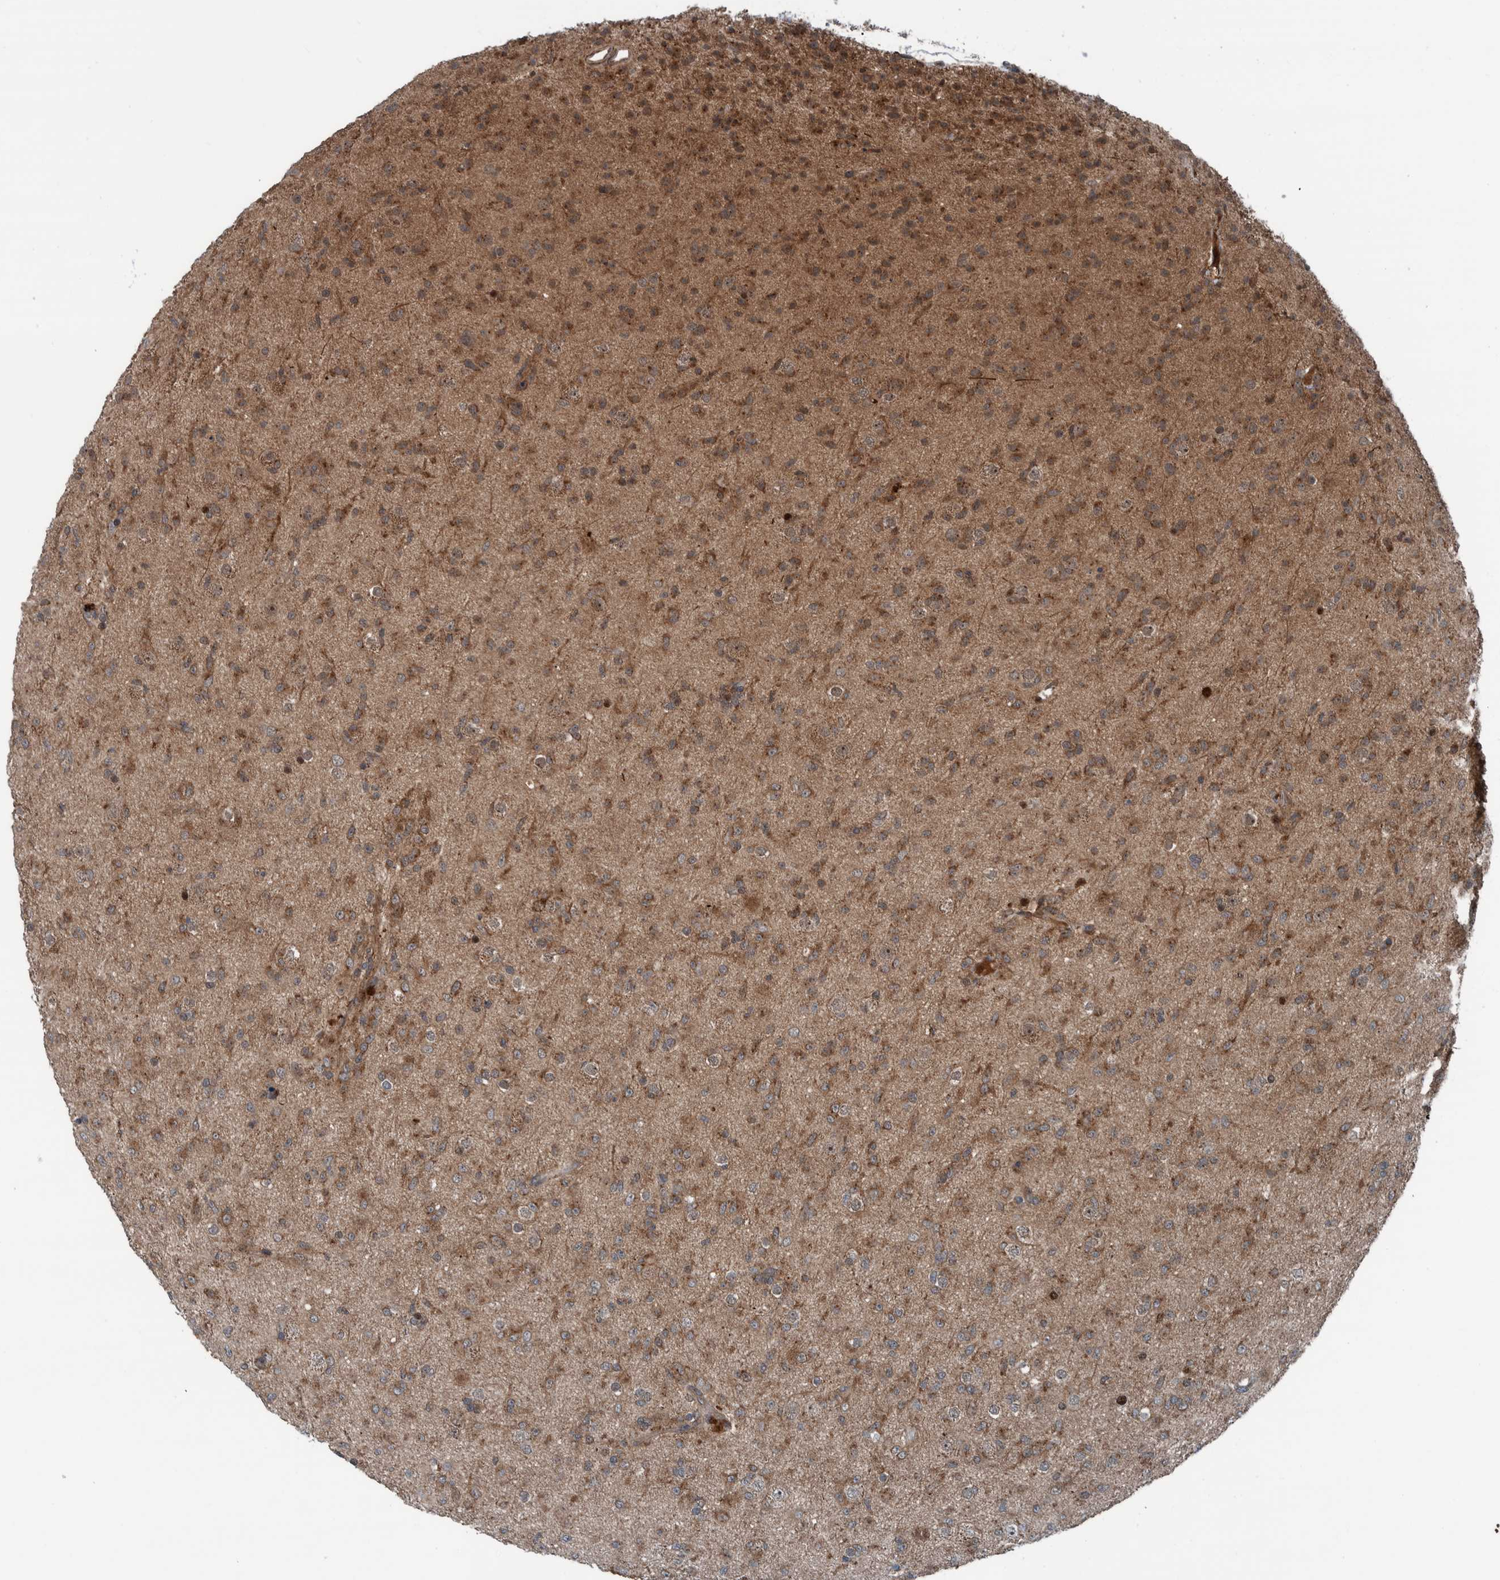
{"staining": {"intensity": "moderate", "quantity": ">75%", "location": "cytoplasmic/membranous"}, "tissue": "glioma", "cell_type": "Tumor cells", "image_type": "cancer", "snomed": [{"axis": "morphology", "description": "Glioma, malignant, Low grade"}, {"axis": "topography", "description": "Brain"}], "caption": "The photomicrograph reveals a brown stain indicating the presence of a protein in the cytoplasmic/membranous of tumor cells in glioma. The staining was performed using DAB (3,3'-diaminobenzidine), with brown indicating positive protein expression. Nuclei are stained blue with hematoxylin.", "gene": "CUEDC1", "patient": {"sex": "male", "age": 65}}